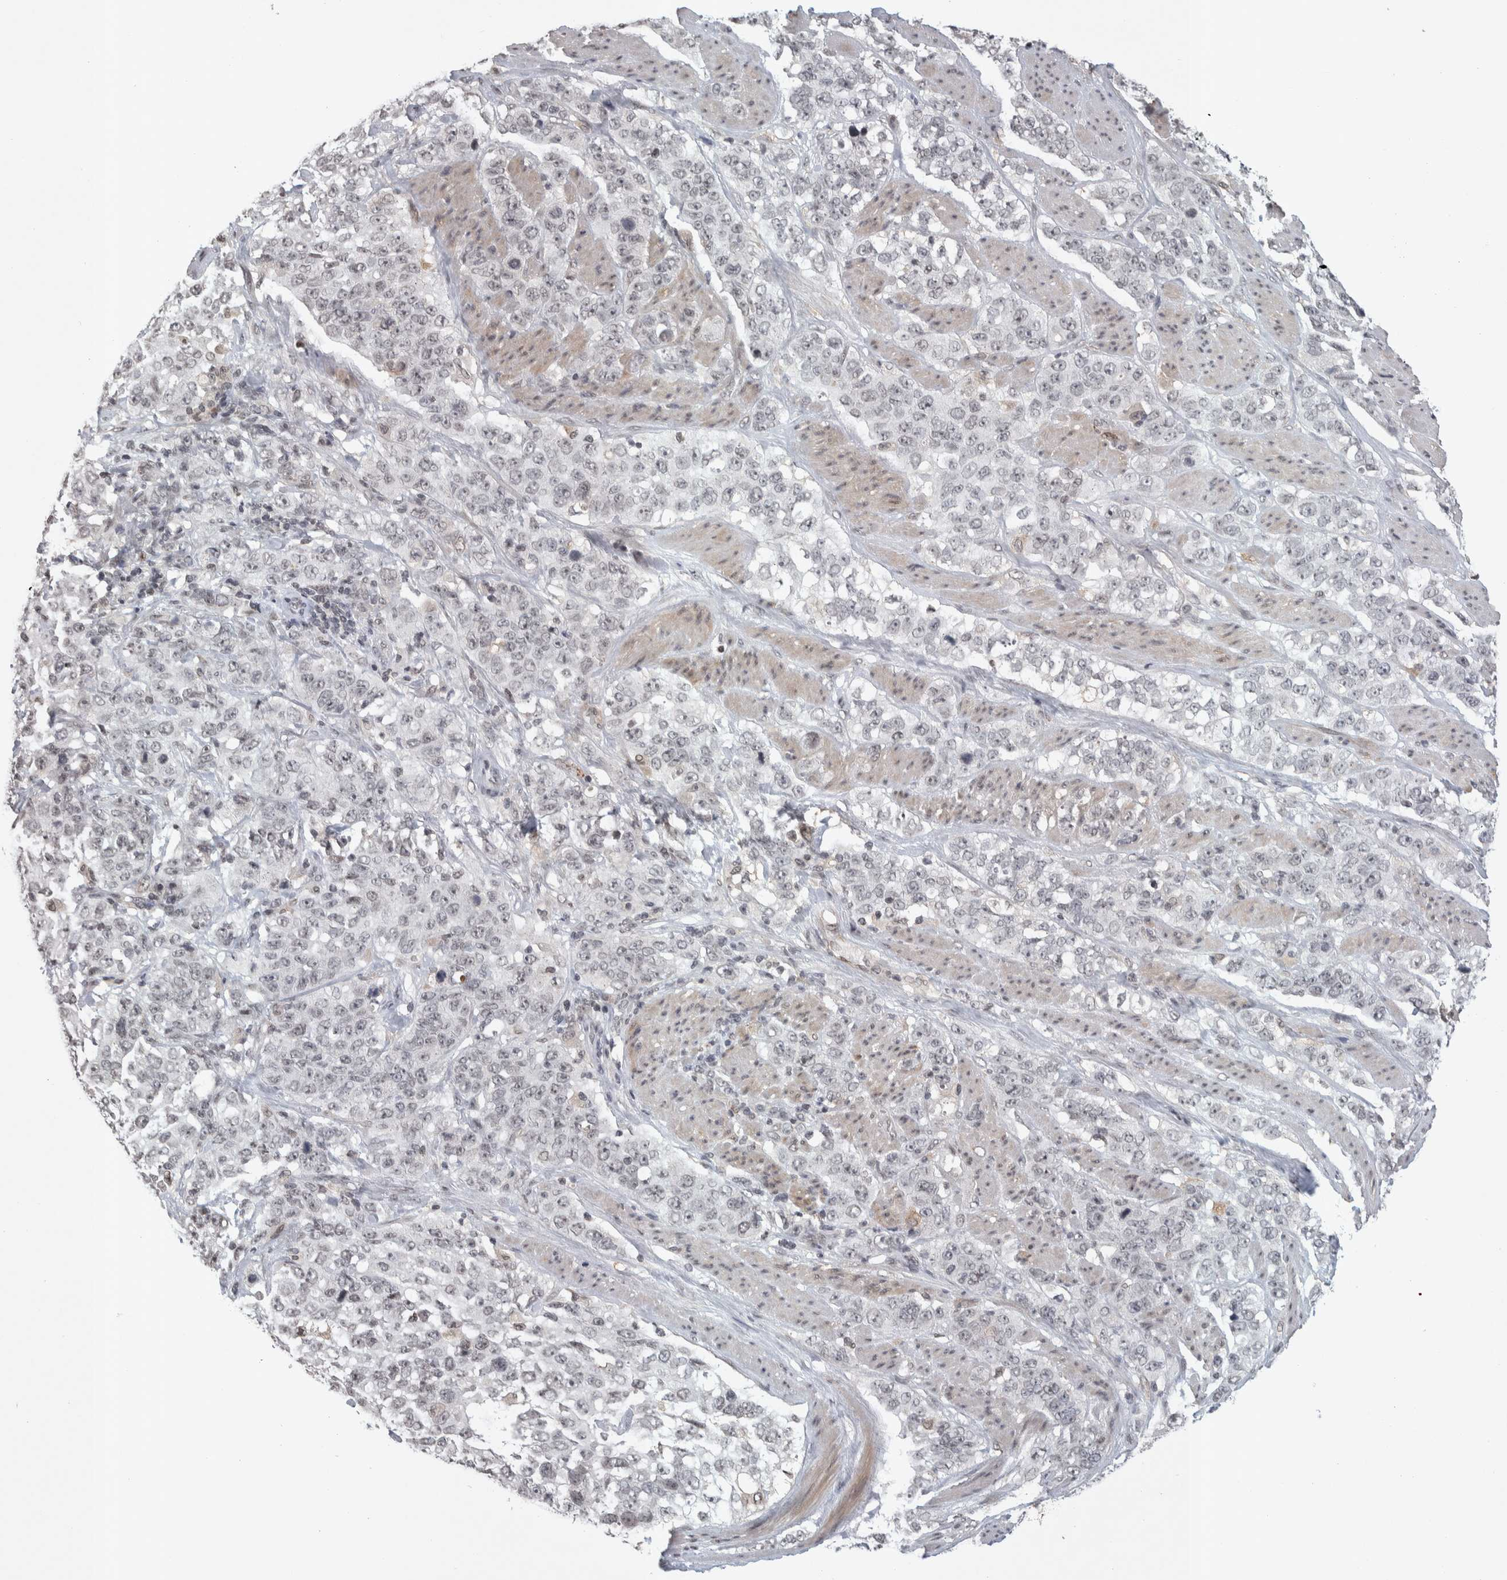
{"staining": {"intensity": "weak", "quantity": "<25%", "location": "nuclear"}, "tissue": "stomach cancer", "cell_type": "Tumor cells", "image_type": "cancer", "snomed": [{"axis": "morphology", "description": "Adenocarcinoma, NOS"}, {"axis": "topography", "description": "Stomach"}], "caption": "Micrograph shows no protein positivity in tumor cells of stomach adenocarcinoma tissue. (DAB (3,3'-diaminobenzidine) immunohistochemistry (IHC), high magnification).", "gene": "ZSCAN21", "patient": {"sex": "male", "age": 48}}